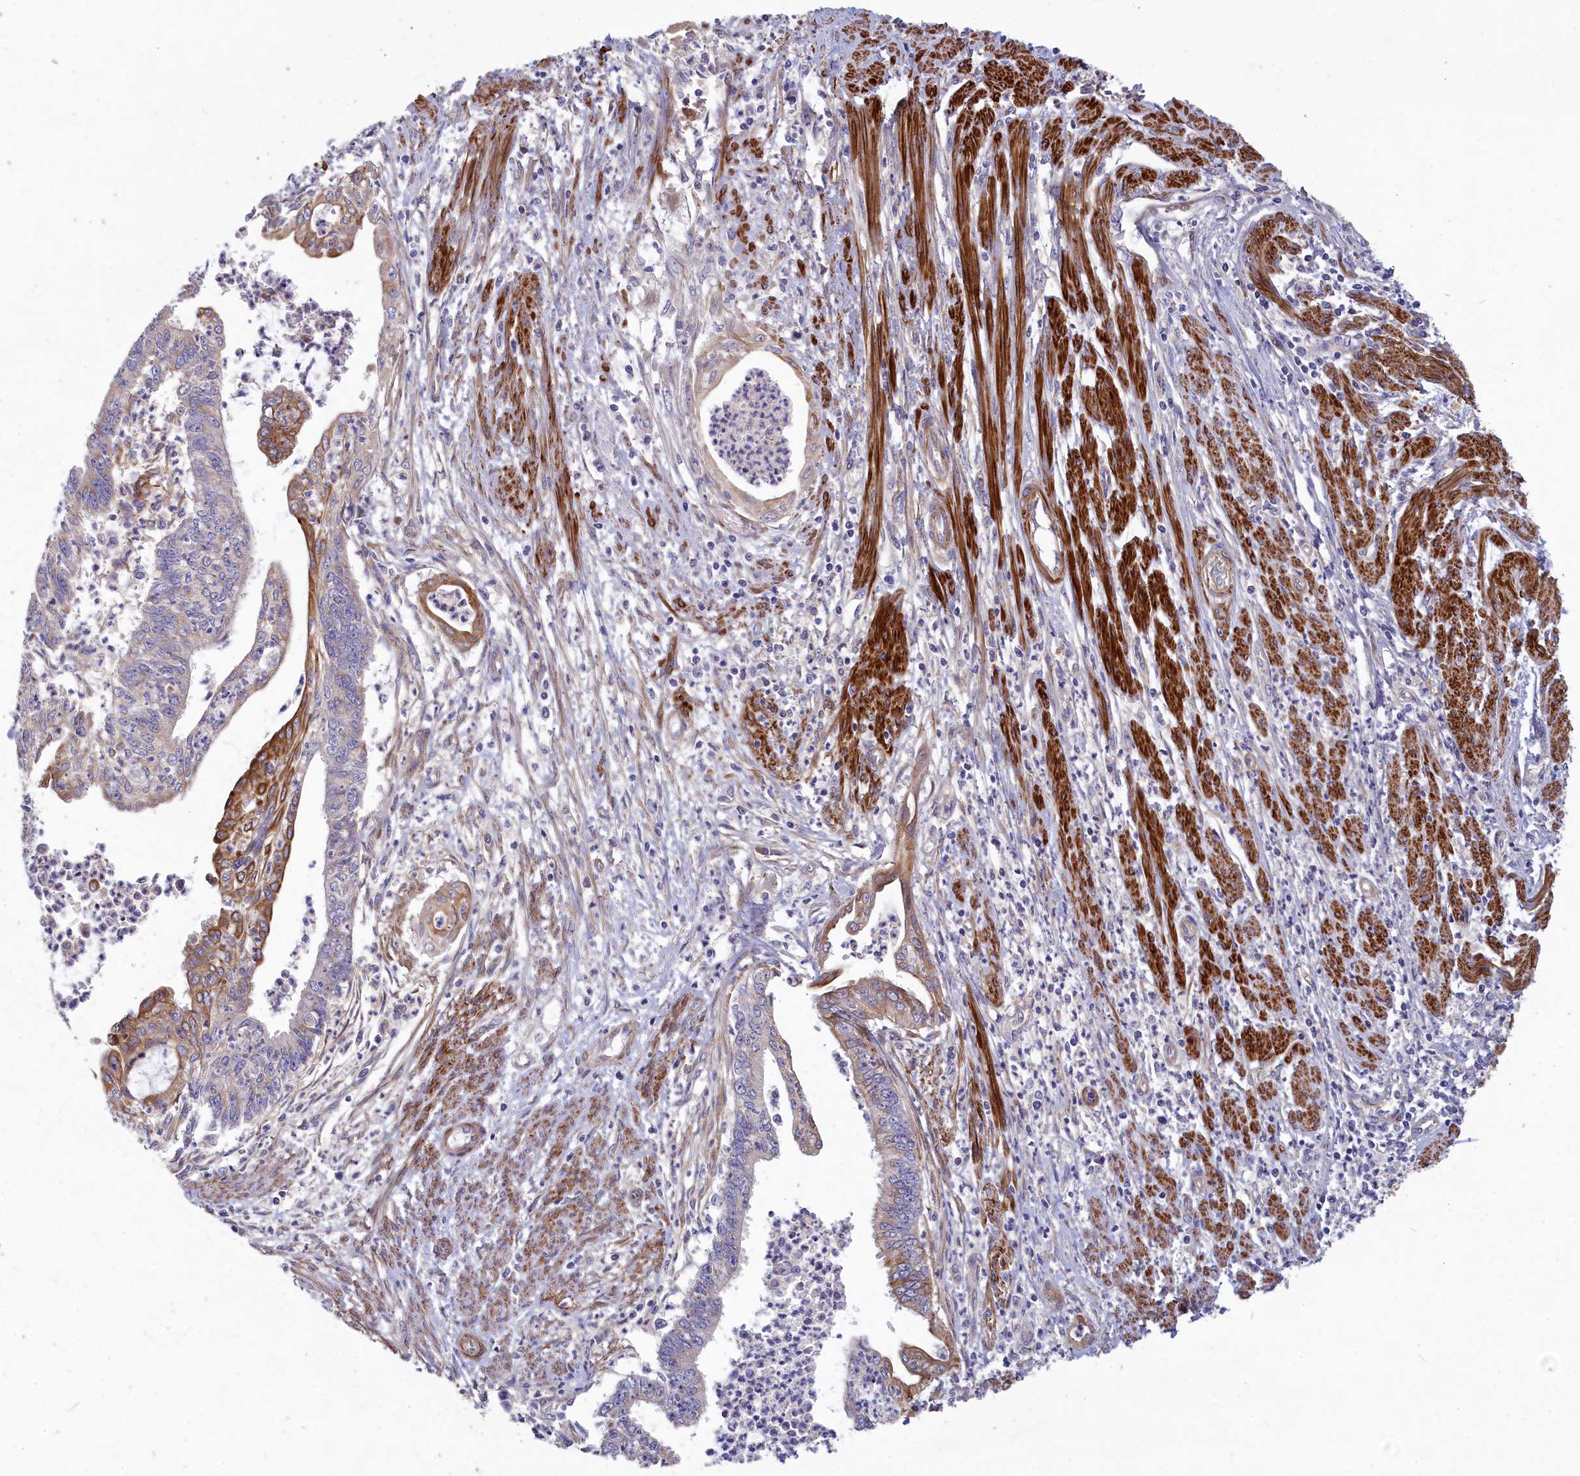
{"staining": {"intensity": "moderate", "quantity": "<25%", "location": "cytoplasmic/membranous"}, "tissue": "endometrial cancer", "cell_type": "Tumor cells", "image_type": "cancer", "snomed": [{"axis": "morphology", "description": "Adenocarcinoma, NOS"}, {"axis": "topography", "description": "Endometrium"}], "caption": "Adenocarcinoma (endometrial) stained for a protein shows moderate cytoplasmic/membranous positivity in tumor cells.", "gene": "TUBGCP4", "patient": {"sex": "female", "age": 73}}